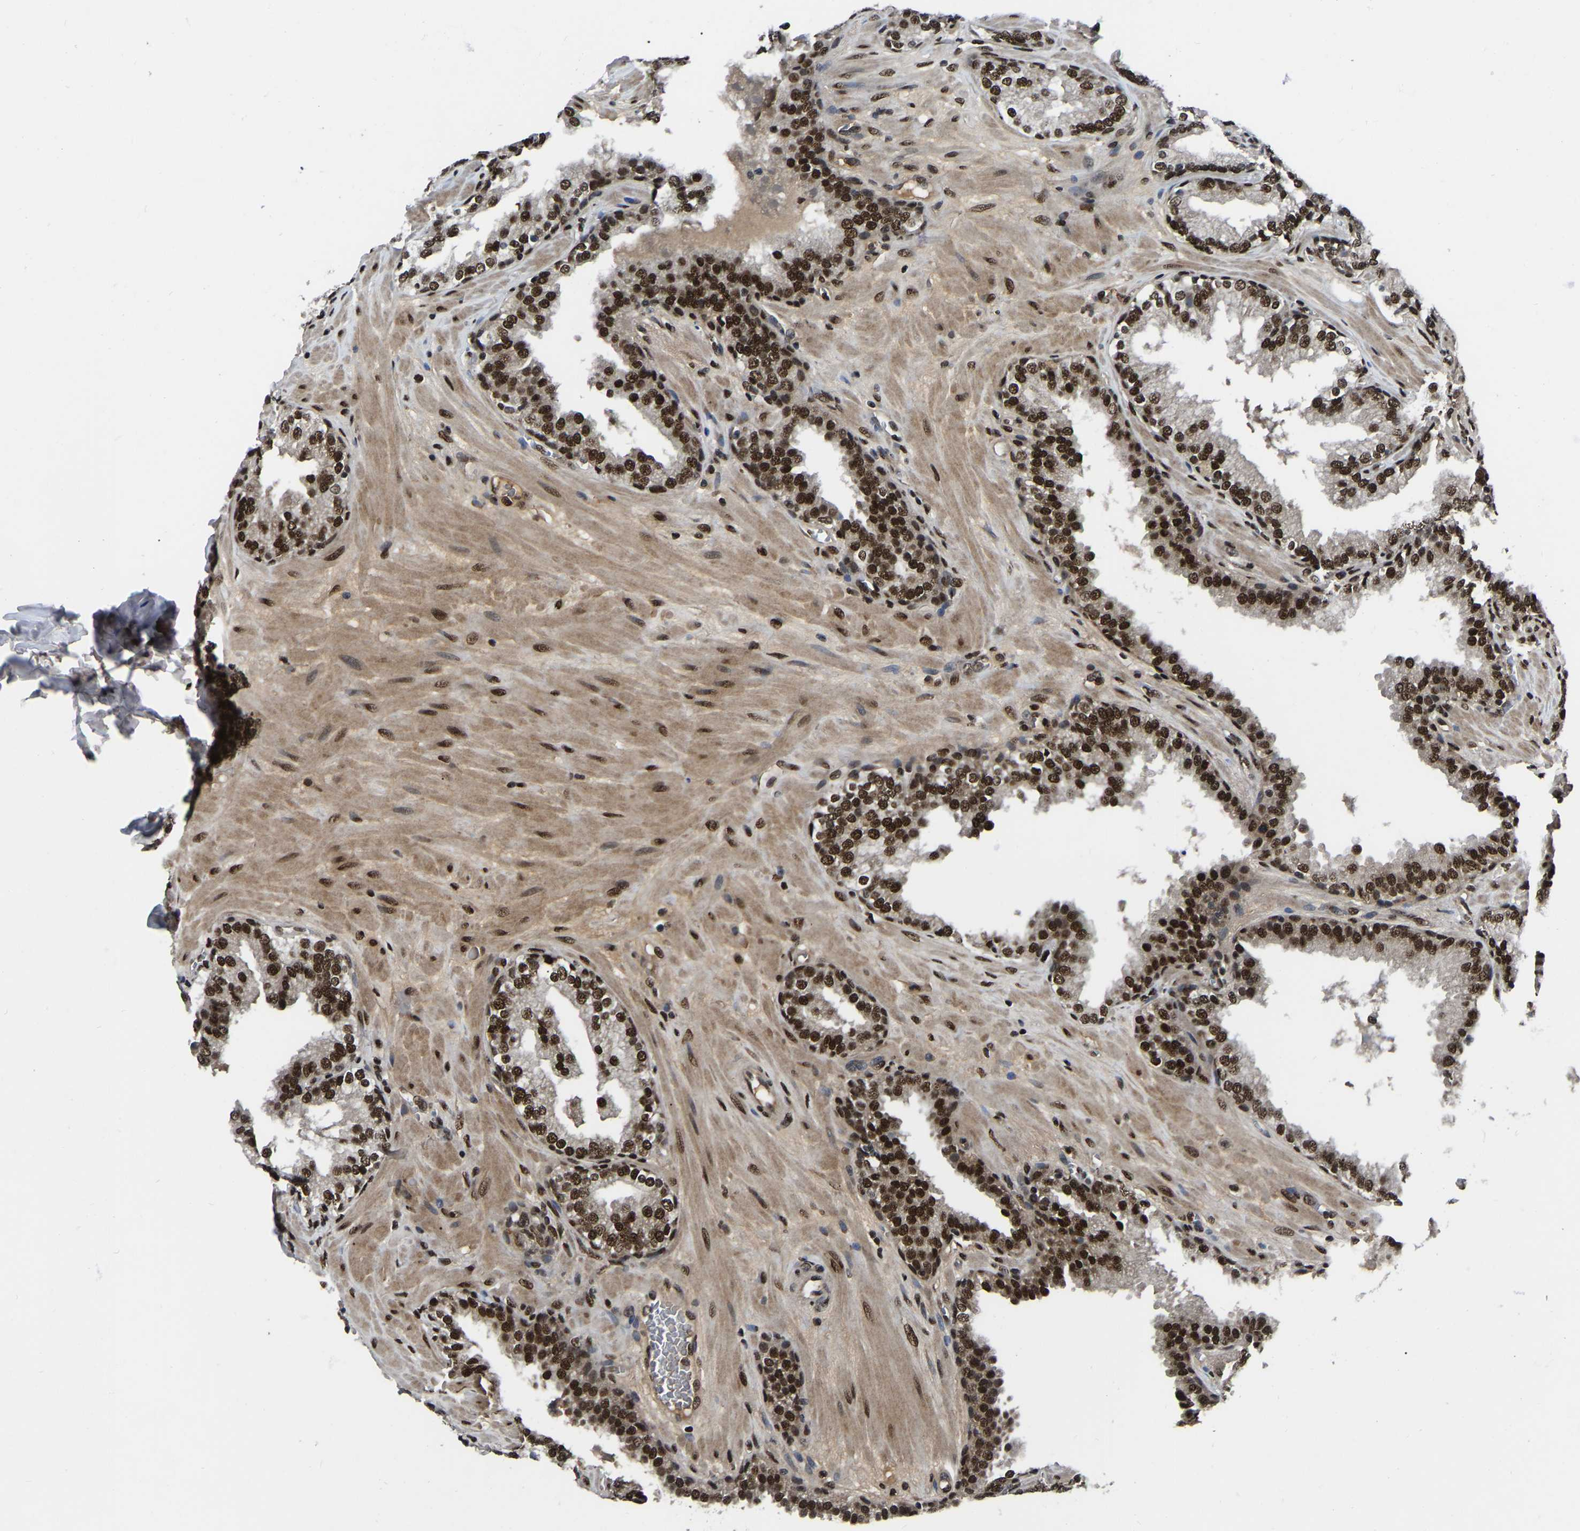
{"staining": {"intensity": "strong", "quantity": ">75%", "location": "nuclear"}, "tissue": "prostate", "cell_type": "Glandular cells", "image_type": "normal", "snomed": [{"axis": "morphology", "description": "Normal tissue, NOS"}, {"axis": "topography", "description": "Prostate"}], "caption": "DAB (3,3'-diaminobenzidine) immunohistochemical staining of unremarkable human prostate exhibits strong nuclear protein staining in approximately >75% of glandular cells. (DAB (3,3'-diaminobenzidine) IHC, brown staining for protein, blue staining for nuclei).", "gene": "TRIM35", "patient": {"sex": "male", "age": 51}}